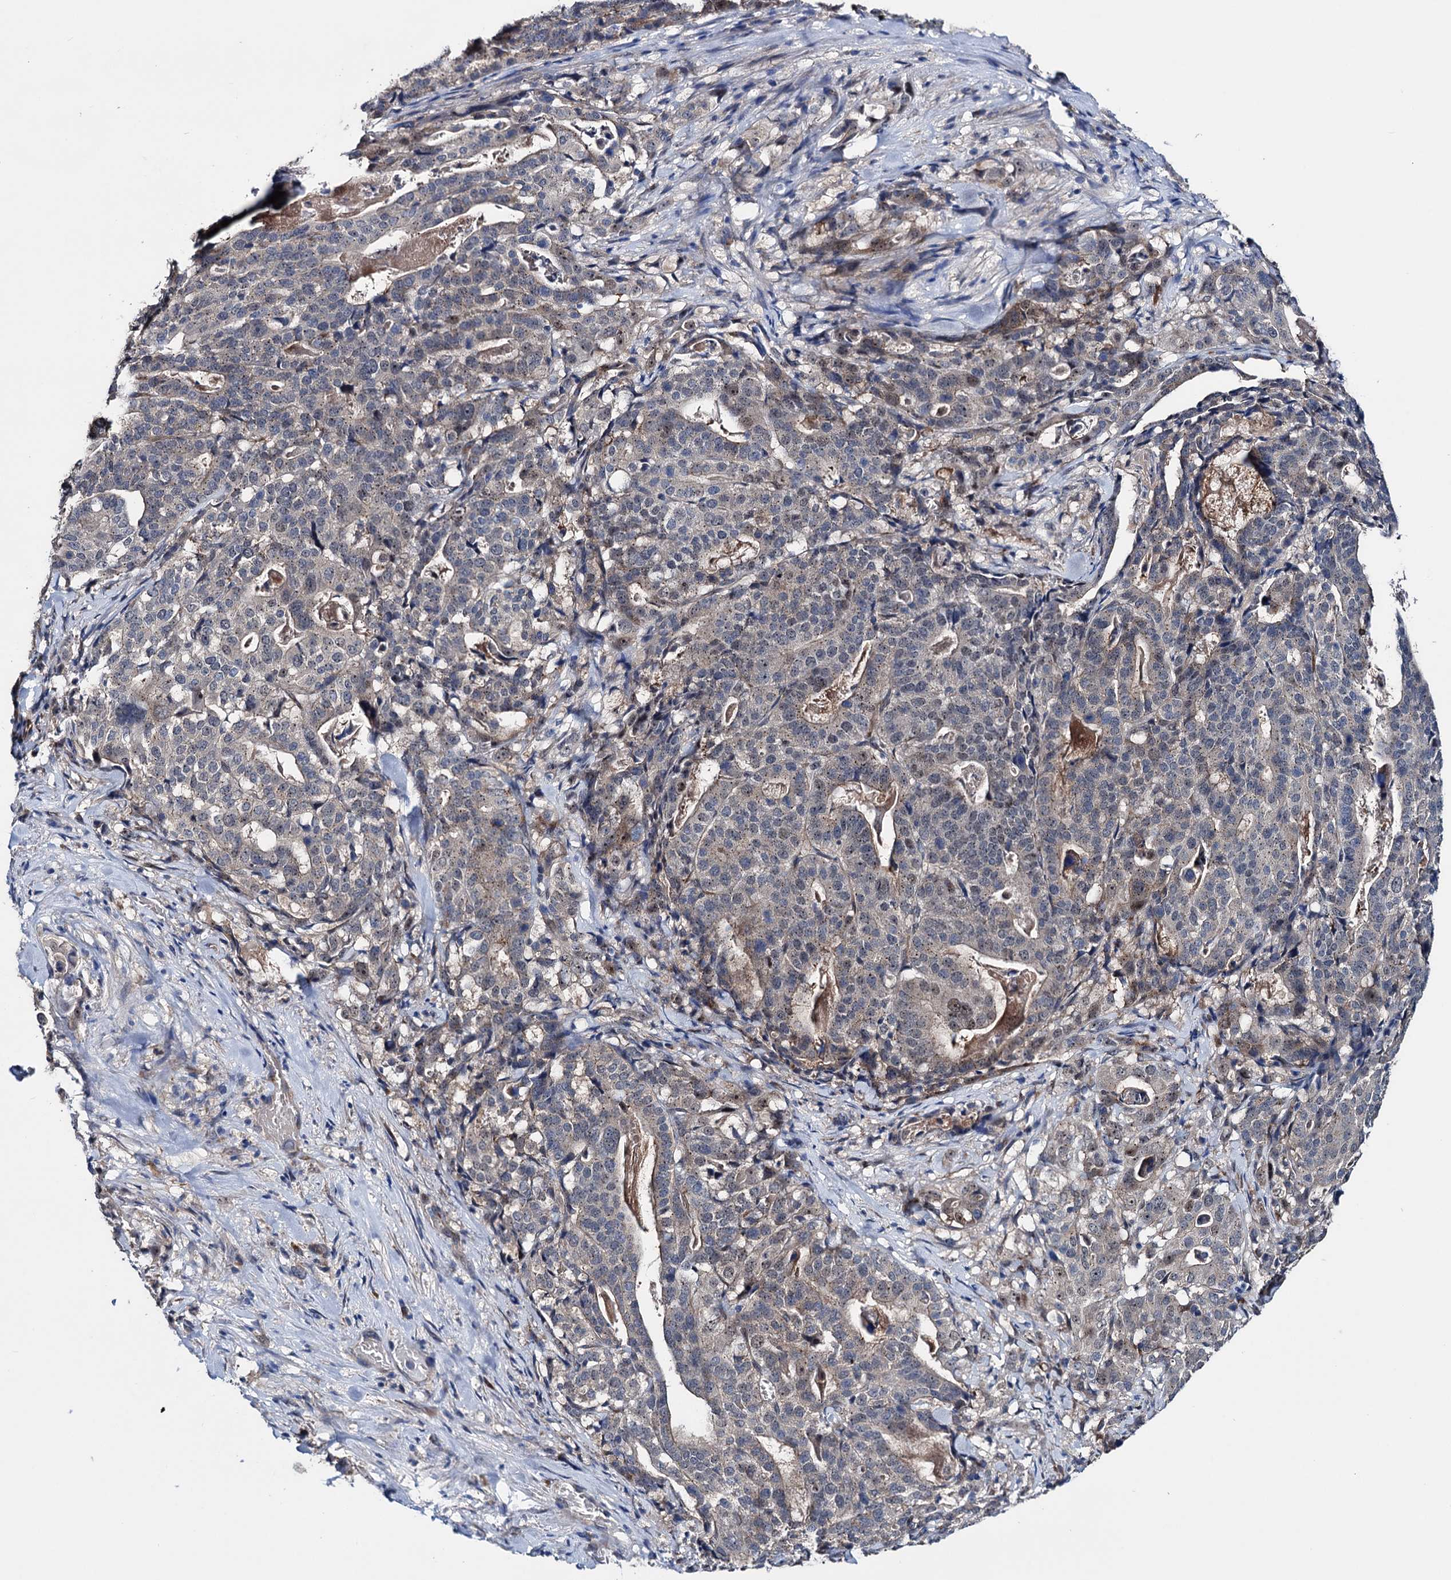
{"staining": {"intensity": "negative", "quantity": "none", "location": "none"}, "tissue": "stomach cancer", "cell_type": "Tumor cells", "image_type": "cancer", "snomed": [{"axis": "morphology", "description": "Adenocarcinoma, NOS"}, {"axis": "topography", "description": "Stomach"}], "caption": "An image of human adenocarcinoma (stomach) is negative for staining in tumor cells. (DAB (3,3'-diaminobenzidine) immunohistochemistry (IHC), high magnification).", "gene": "EYA4", "patient": {"sex": "male", "age": 48}}